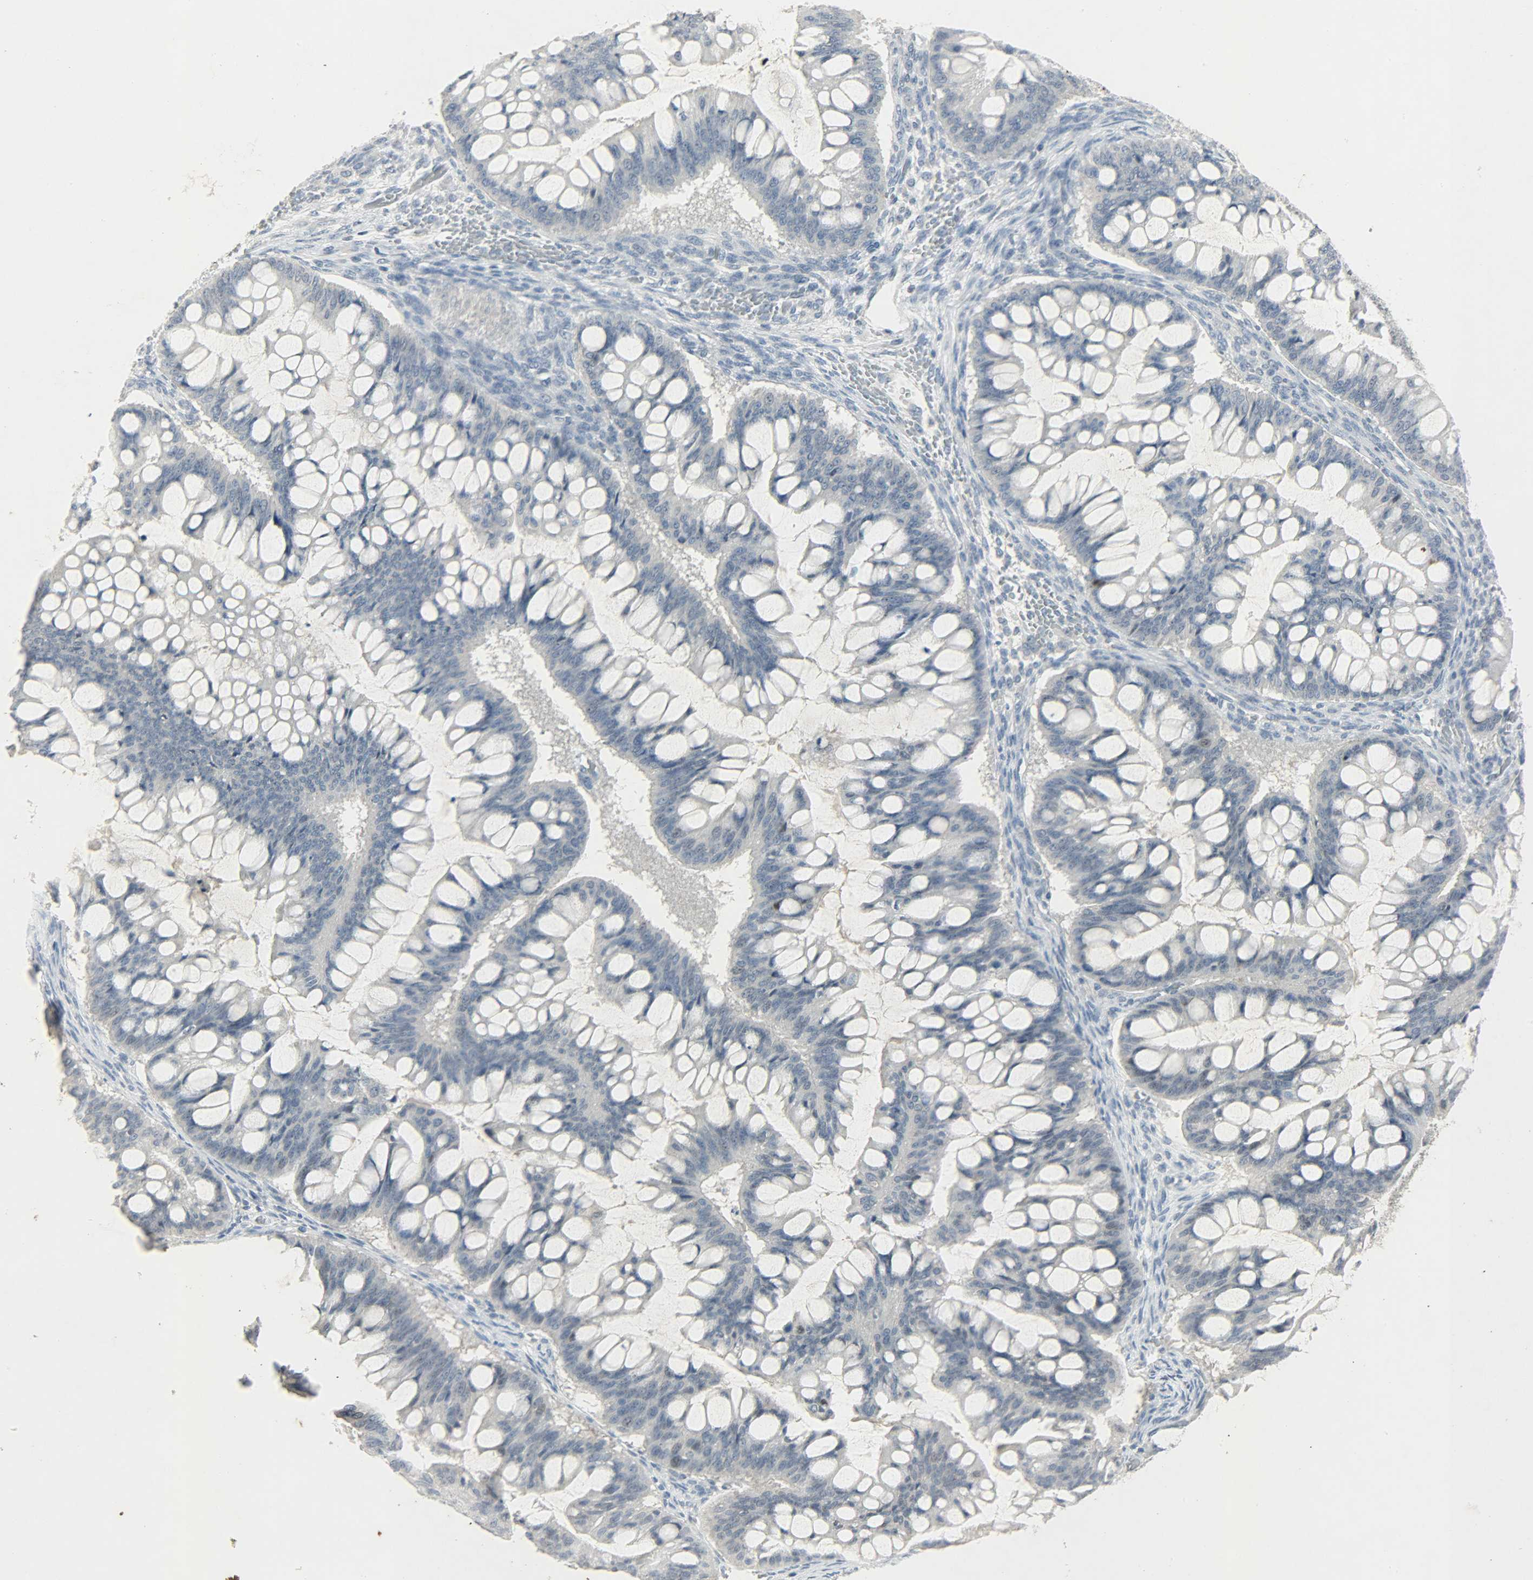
{"staining": {"intensity": "moderate", "quantity": "<25%", "location": "cytoplasmic/membranous,nuclear"}, "tissue": "ovarian cancer", "cell_type": "Tumor cells", "image_type": "cancer", "snomed": [{"axis": "morphology", "description": "Cystadenocarcinoma, mucinous, NOS"}, {"axis": "topography", "description": "Ovary"}], "caption": "An immunohistochemistry (IHC) histopathology image of neoplastic tissue is shown. Protein staining in brown shows moderate cytoplasmic/membranous and nuclear positivity in mucinous cystadenocarcinoma (ovarian) within tumor cells. (DAB = brown stain, brightfield microscopy at high magnification).", "gene": "CAMK4", "patient": {"sex": "female", "age": 73}}